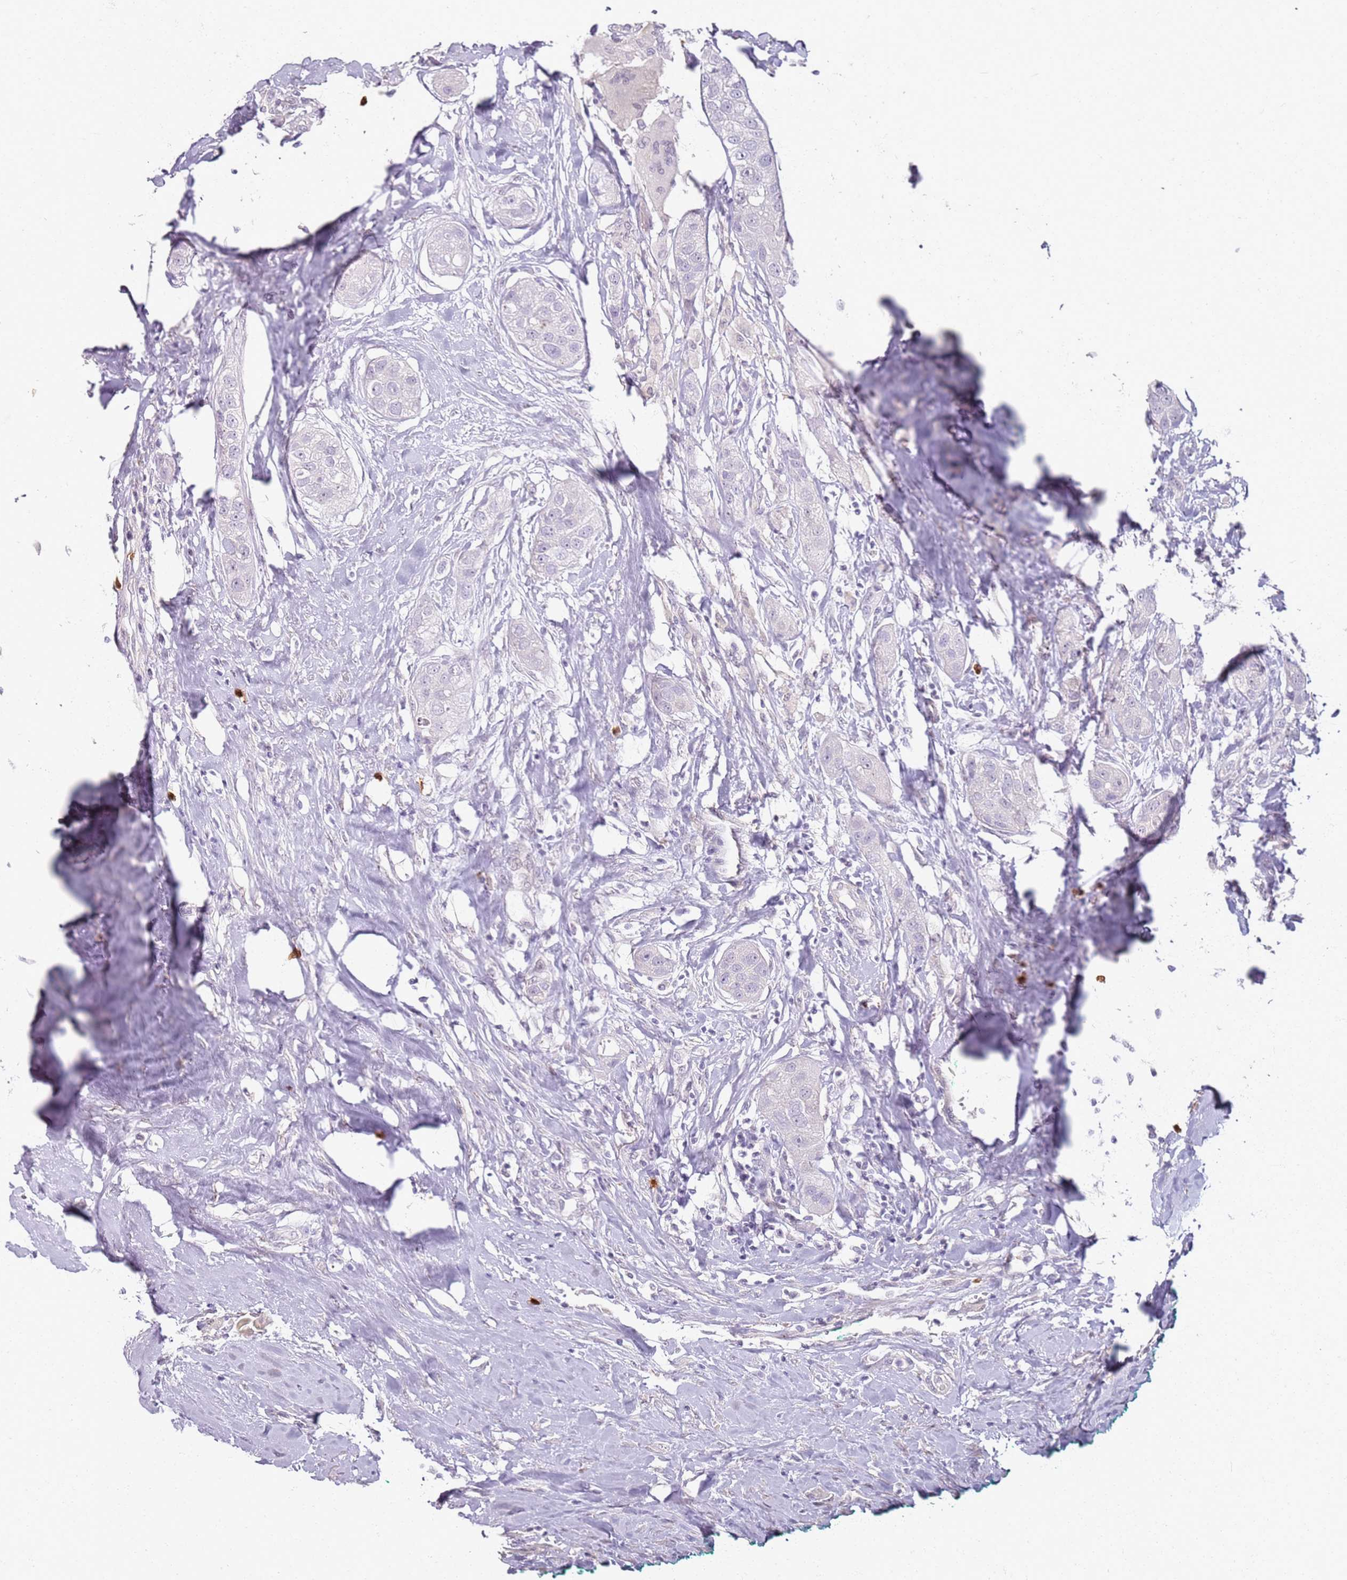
{"staining": {"intensity": "negative", "quantity": "none", "location": "none"}, "tissue": "head and neck cancer", "cell_type": "Tumor cells", "image_type": "cancer", "snomed": [{"axis": "morphology", "description": "Normal tissue, NOS"}, {"axis": "morphology", "description": "Squamous cell carcinoma, NOS"}, {"axis": "topography", "description": "Skeletal muscle"}, {"axis": "topography", "description": "Head-Neck"}], "caption": "Tumor cells show no significant staining in squamous cell carcinoma (head and neck).", "gene": "CD40LG", "patient": {"sex": "male", "age": 51}}